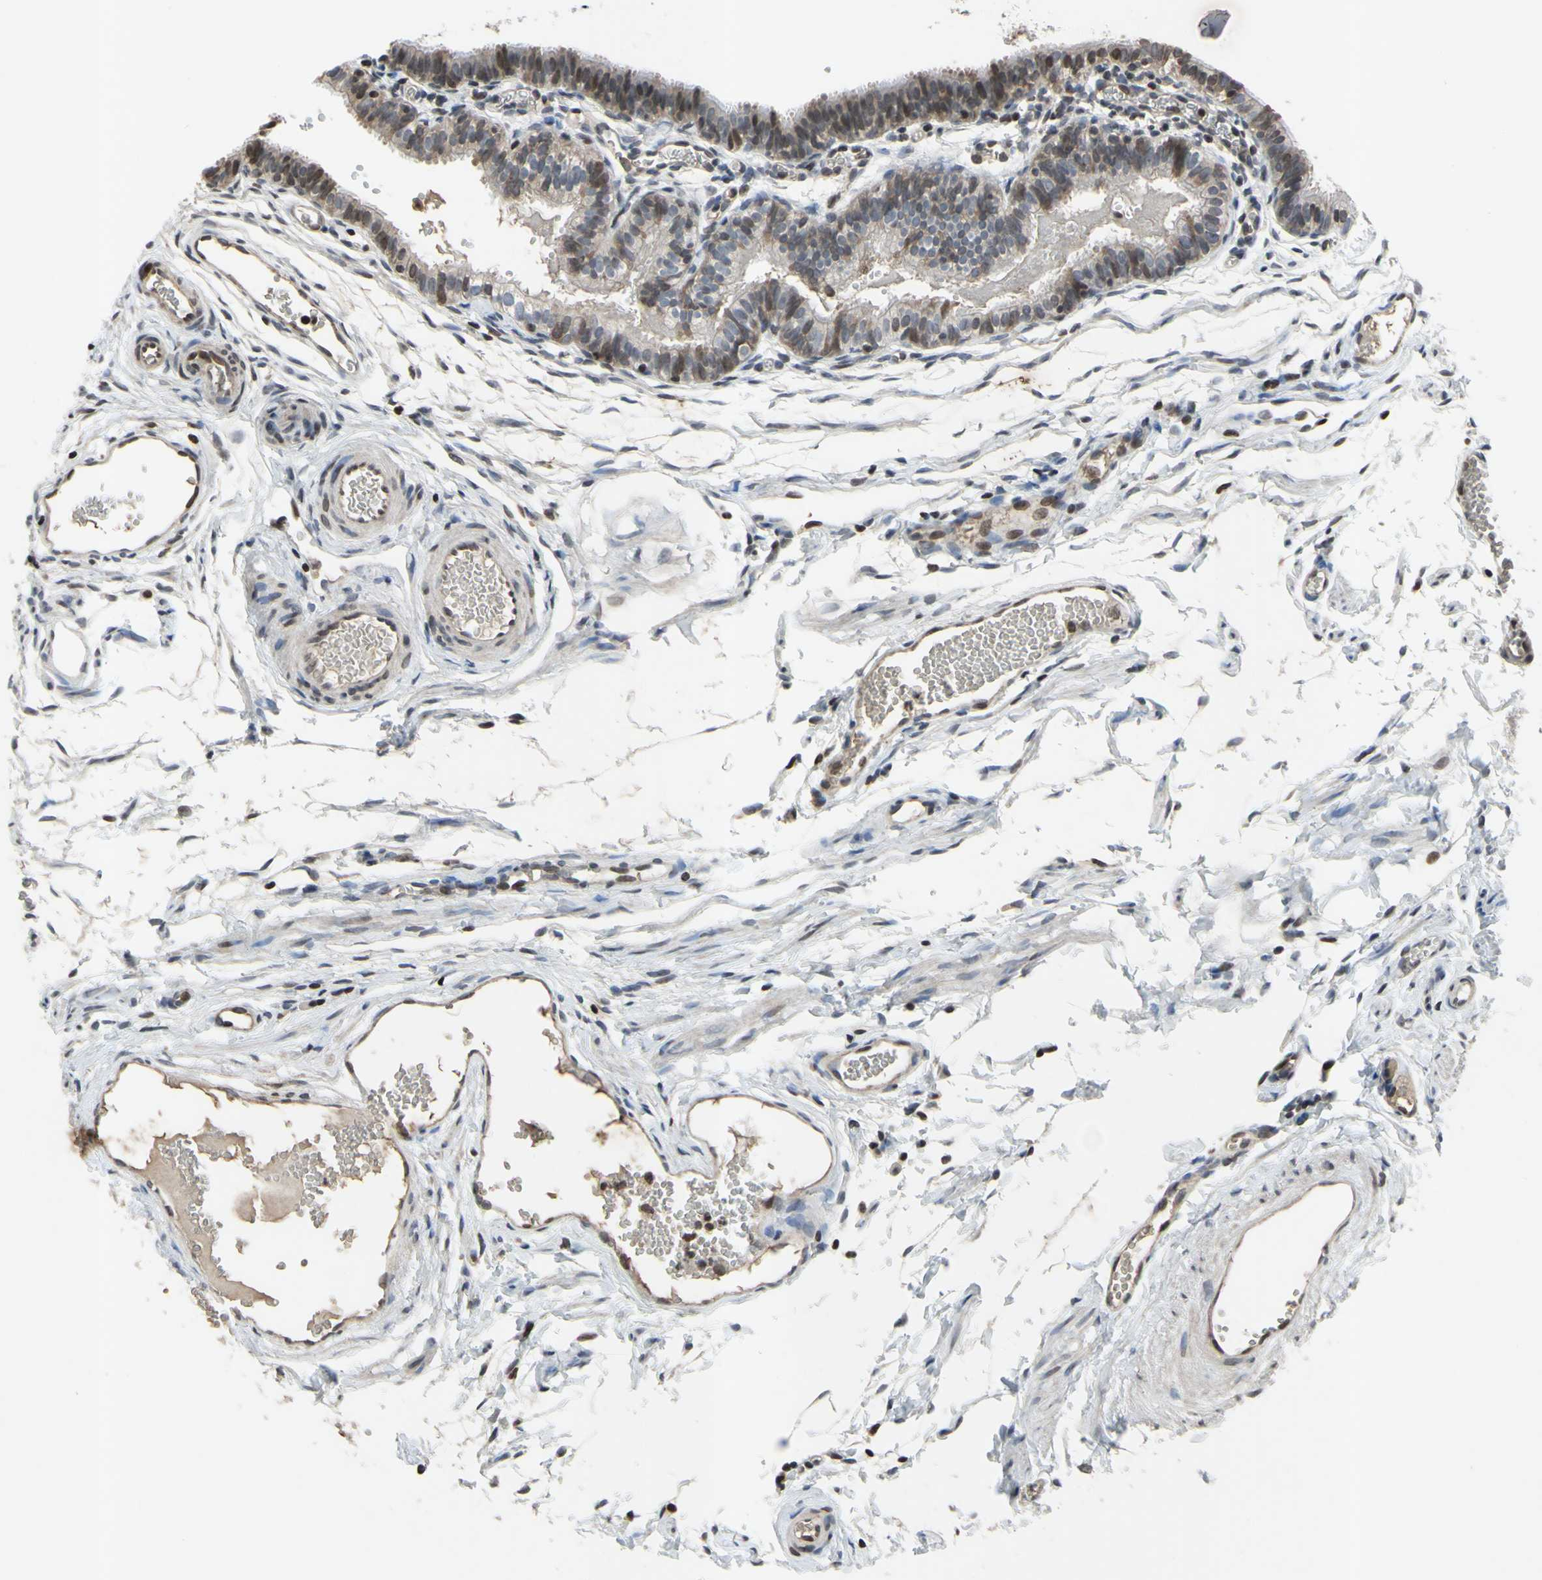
{"staining": {"intensity": "moderate", "quantity": "<25%", "location": "nuclear"}, "tissue": "fallopian tube", "cell_type": "Glandular cells", "image_type": "normal", "snomed": [{"axis": "morphology", "description": "Normal tissue, NOS"}, {"axis": "topography", "description": "Fallopian tube"}, {"axis": "topography", "description": "Placenta"}], "caption": "Immunohistochemistry staining of normal fallopian tube, which reveals low levels of moderate nuclear positivity in about <25% of glandular cells indicating moderate nuclear protein positivity. The staining was performed using DAB (3,3'-diaminobenzidine) (brown) for protein detection and nuclei were counterstained in hematoxylin (blue).", "gene": "ARG1", "patient": {"sex": "female", "age": 34}}